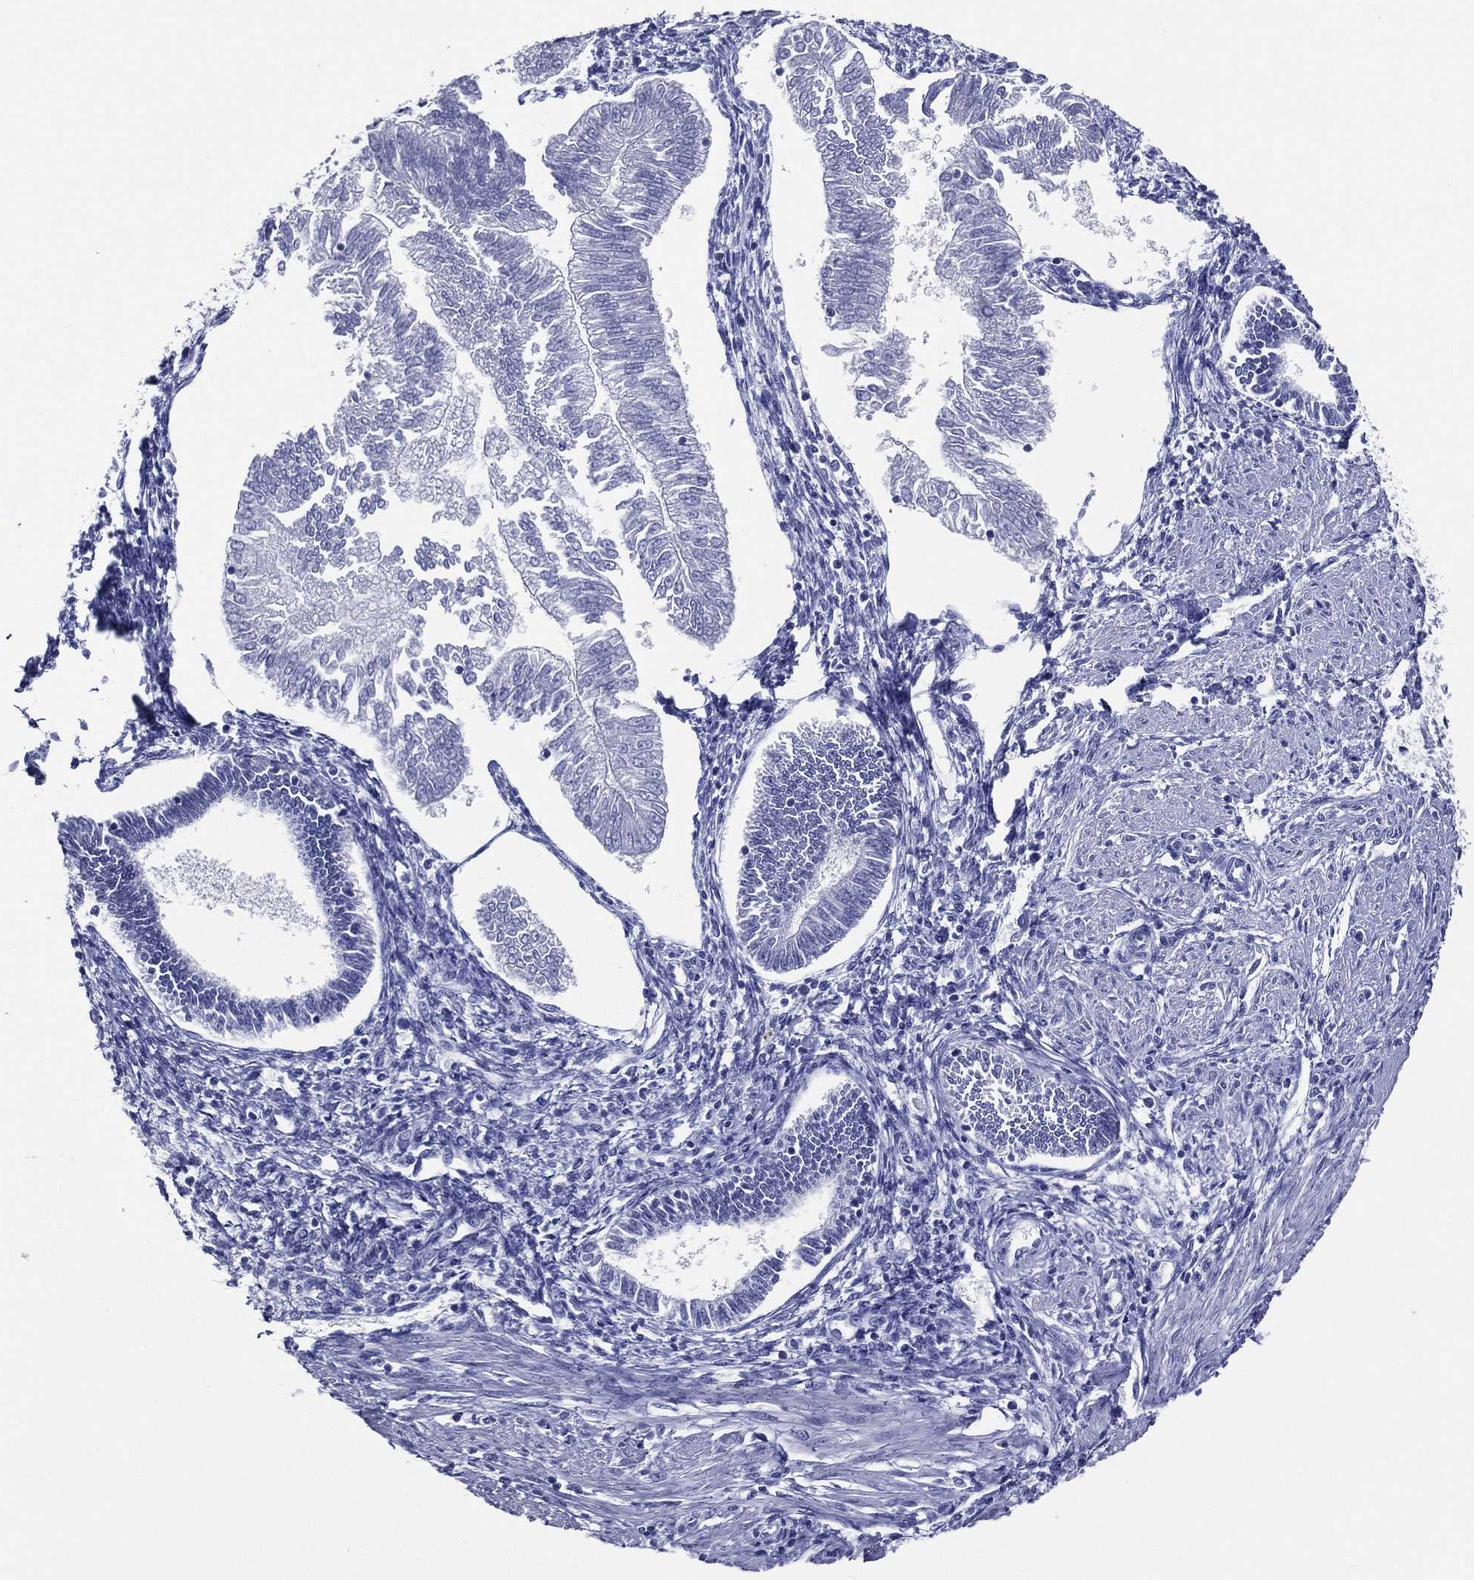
{"staining": {"intensity": "negative", "quantity": "none", "location": "none"}, "tissue": "endometrial cancer", "cell_type": "Tumor cells", "image_type": "cancer", "snomed": [{"axis": "morphology", "description": "Adenocarcinoma, NOS"}, {"axis": "topography", "description": "Endometrium"}], "caption": "An immunohistochemistry (IHC) histopathology image of endometrial cancer (adenocarcinoma) is shown. There is no staining in tumor cells of endometrial cancer (adenocarcinoma).", "gene": "TFAP2A", "patient": {"sex": "female", "age": 53}}